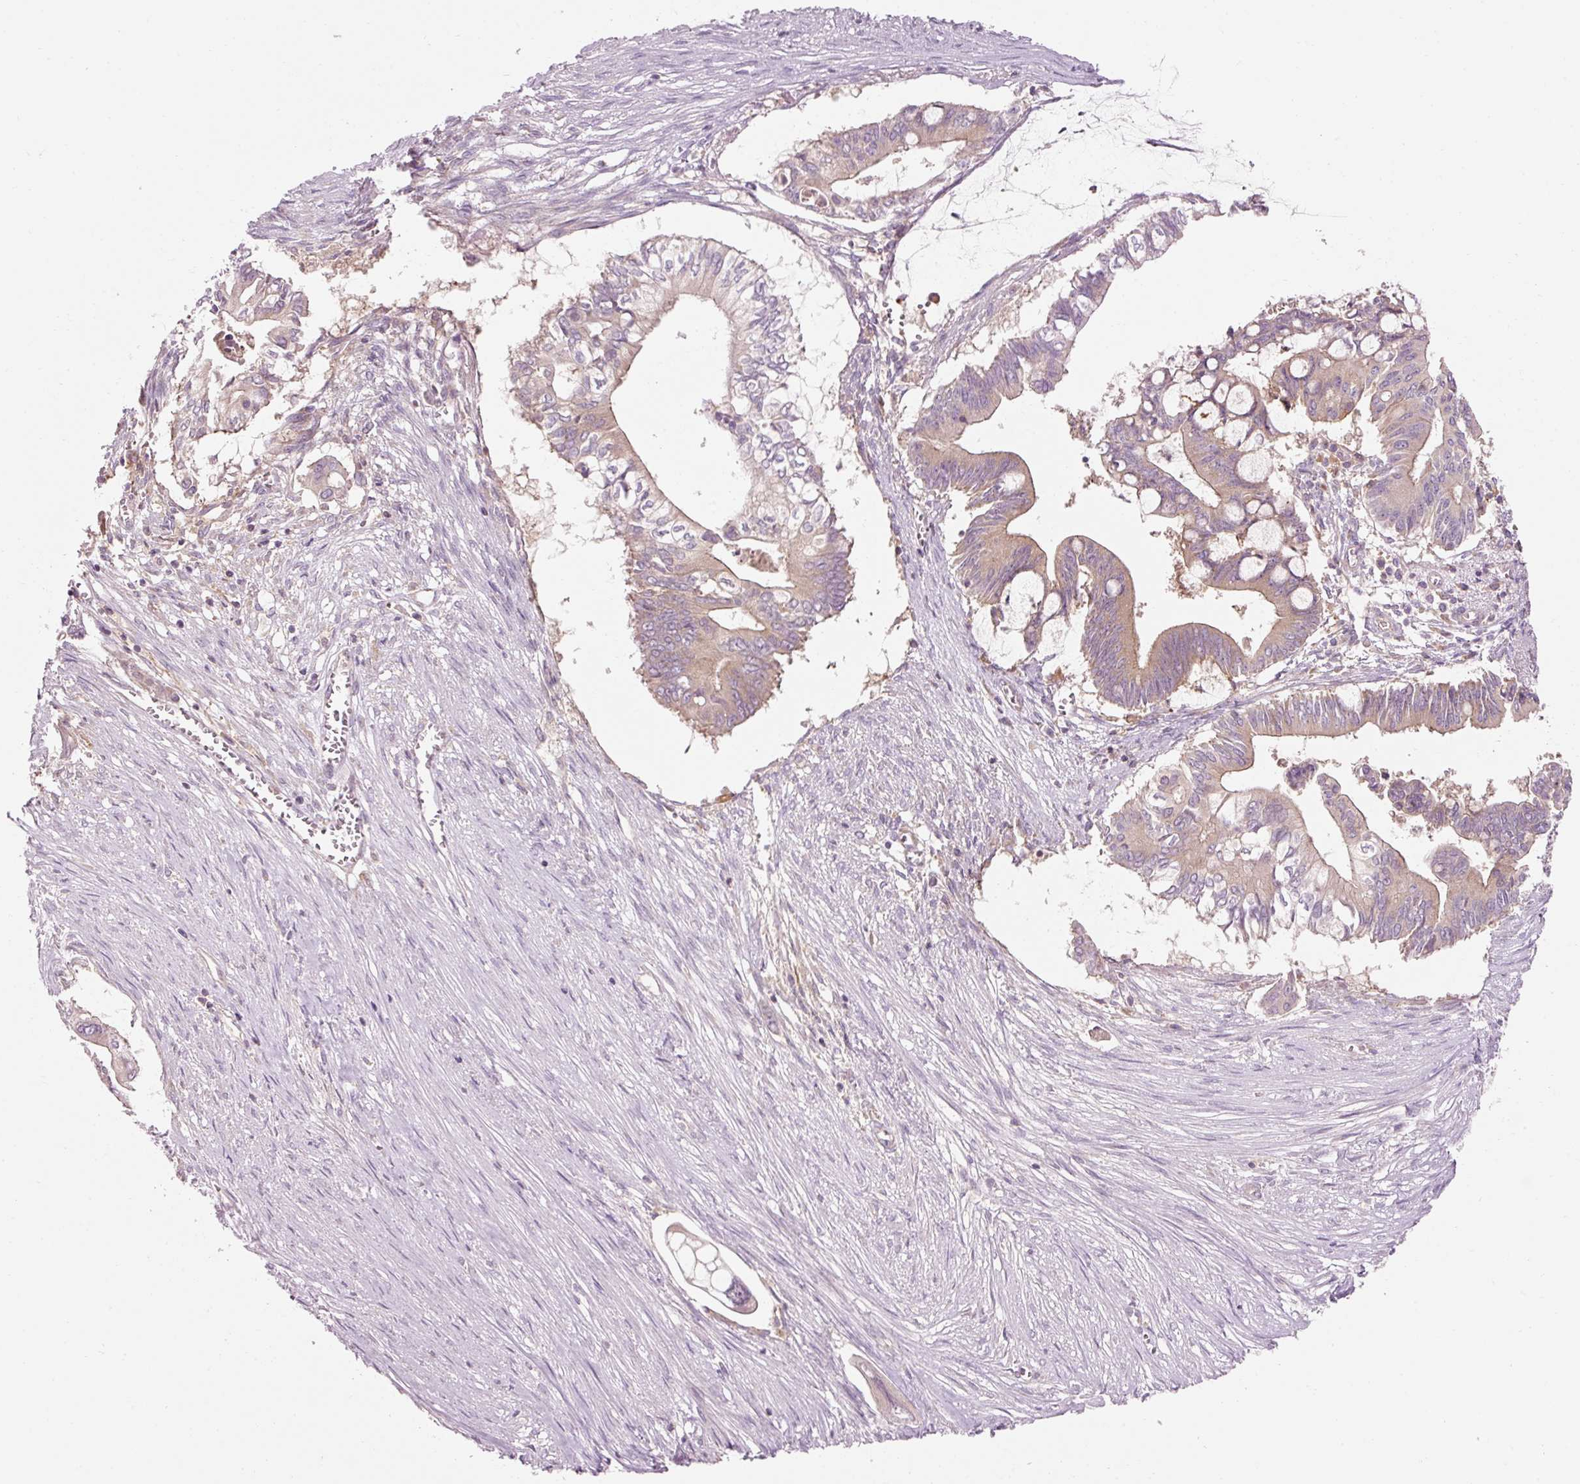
{"staining": {"intensity": "weak", "quantity": ">75%", "location": "cytoplasmic/membranous"}, "tissue": "pancreatic cancer", "cell_type": "Tumor cells", "image_type": "cancer", "snomed": [{"axis": "morphology", "description": "Adenocarcinoma, NOS"}, {"axis": "topography", "description": "Pancreas"}], "caption": "A histopathology image showing weak cytoplasmic/membranous staining in approximately >75% of tumor cells in pancreatic cancer (adenocarcinoma), as visualized by brown immunohistochemical staining.", "gene": "NAPA", "patient": {"sex": "male", "age": 68}}